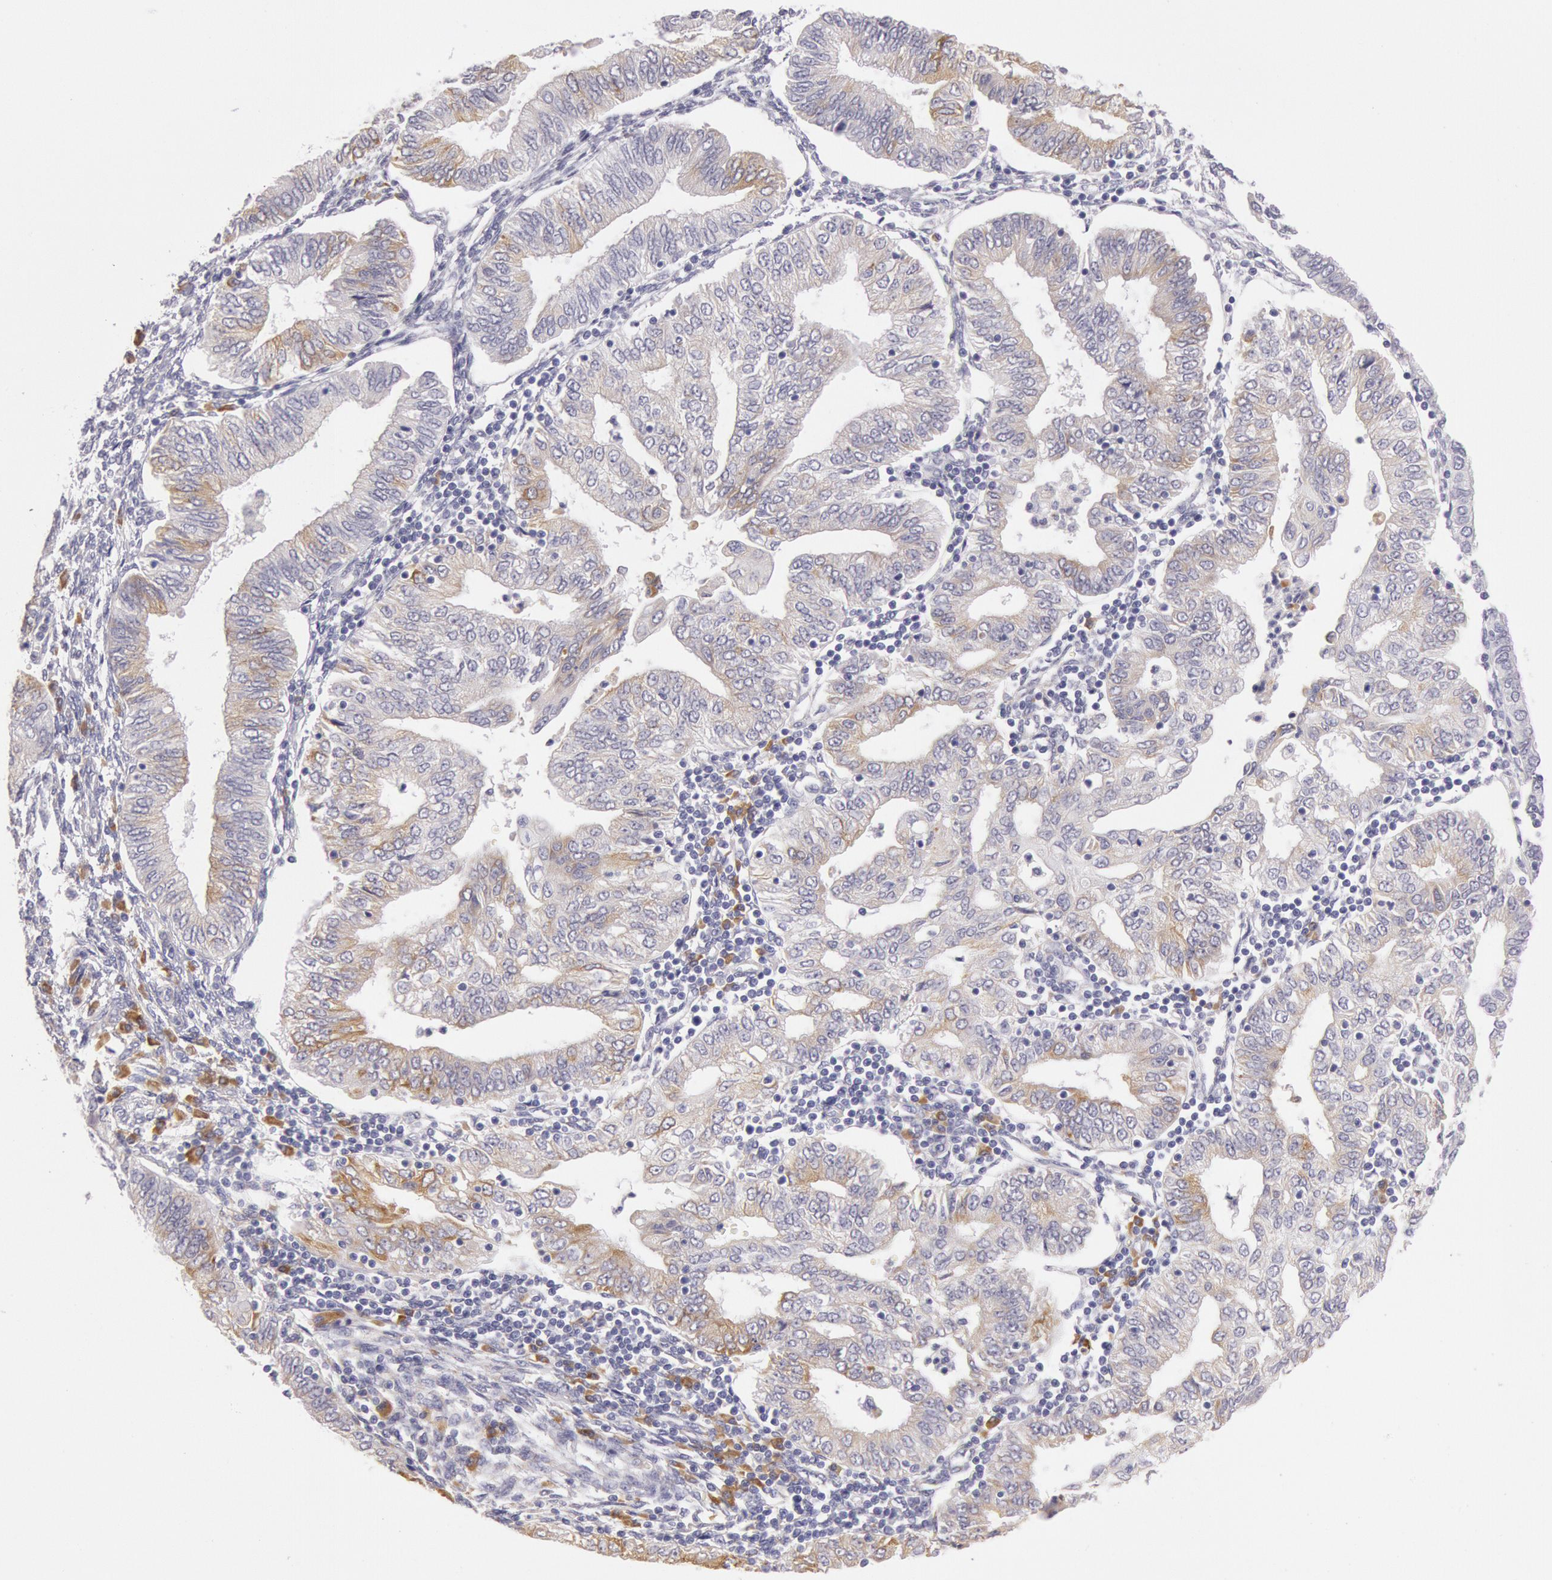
{"staining": {"intensity": "weak", "quantity": "25%-75%", "location": "cytoplasmic/membranous"}, "tissue": "endometrial cancer", "cell_type": "Tumor cells", "image_type": "cancer", "snomed": [{"axis": "morphology", "description": "Adenocarcinoma, NOS"}, {"axis": "topography", "description": "Endometrium"}], "caption": "Protein staining of endometrial adenocarcinoma tissue exhibits weak cytoplasmic/membranous positivity in approximately 25%-75% of tumor cells.", "gene": "CIDEB", "patient": {"sex": "female", "age": 51}}